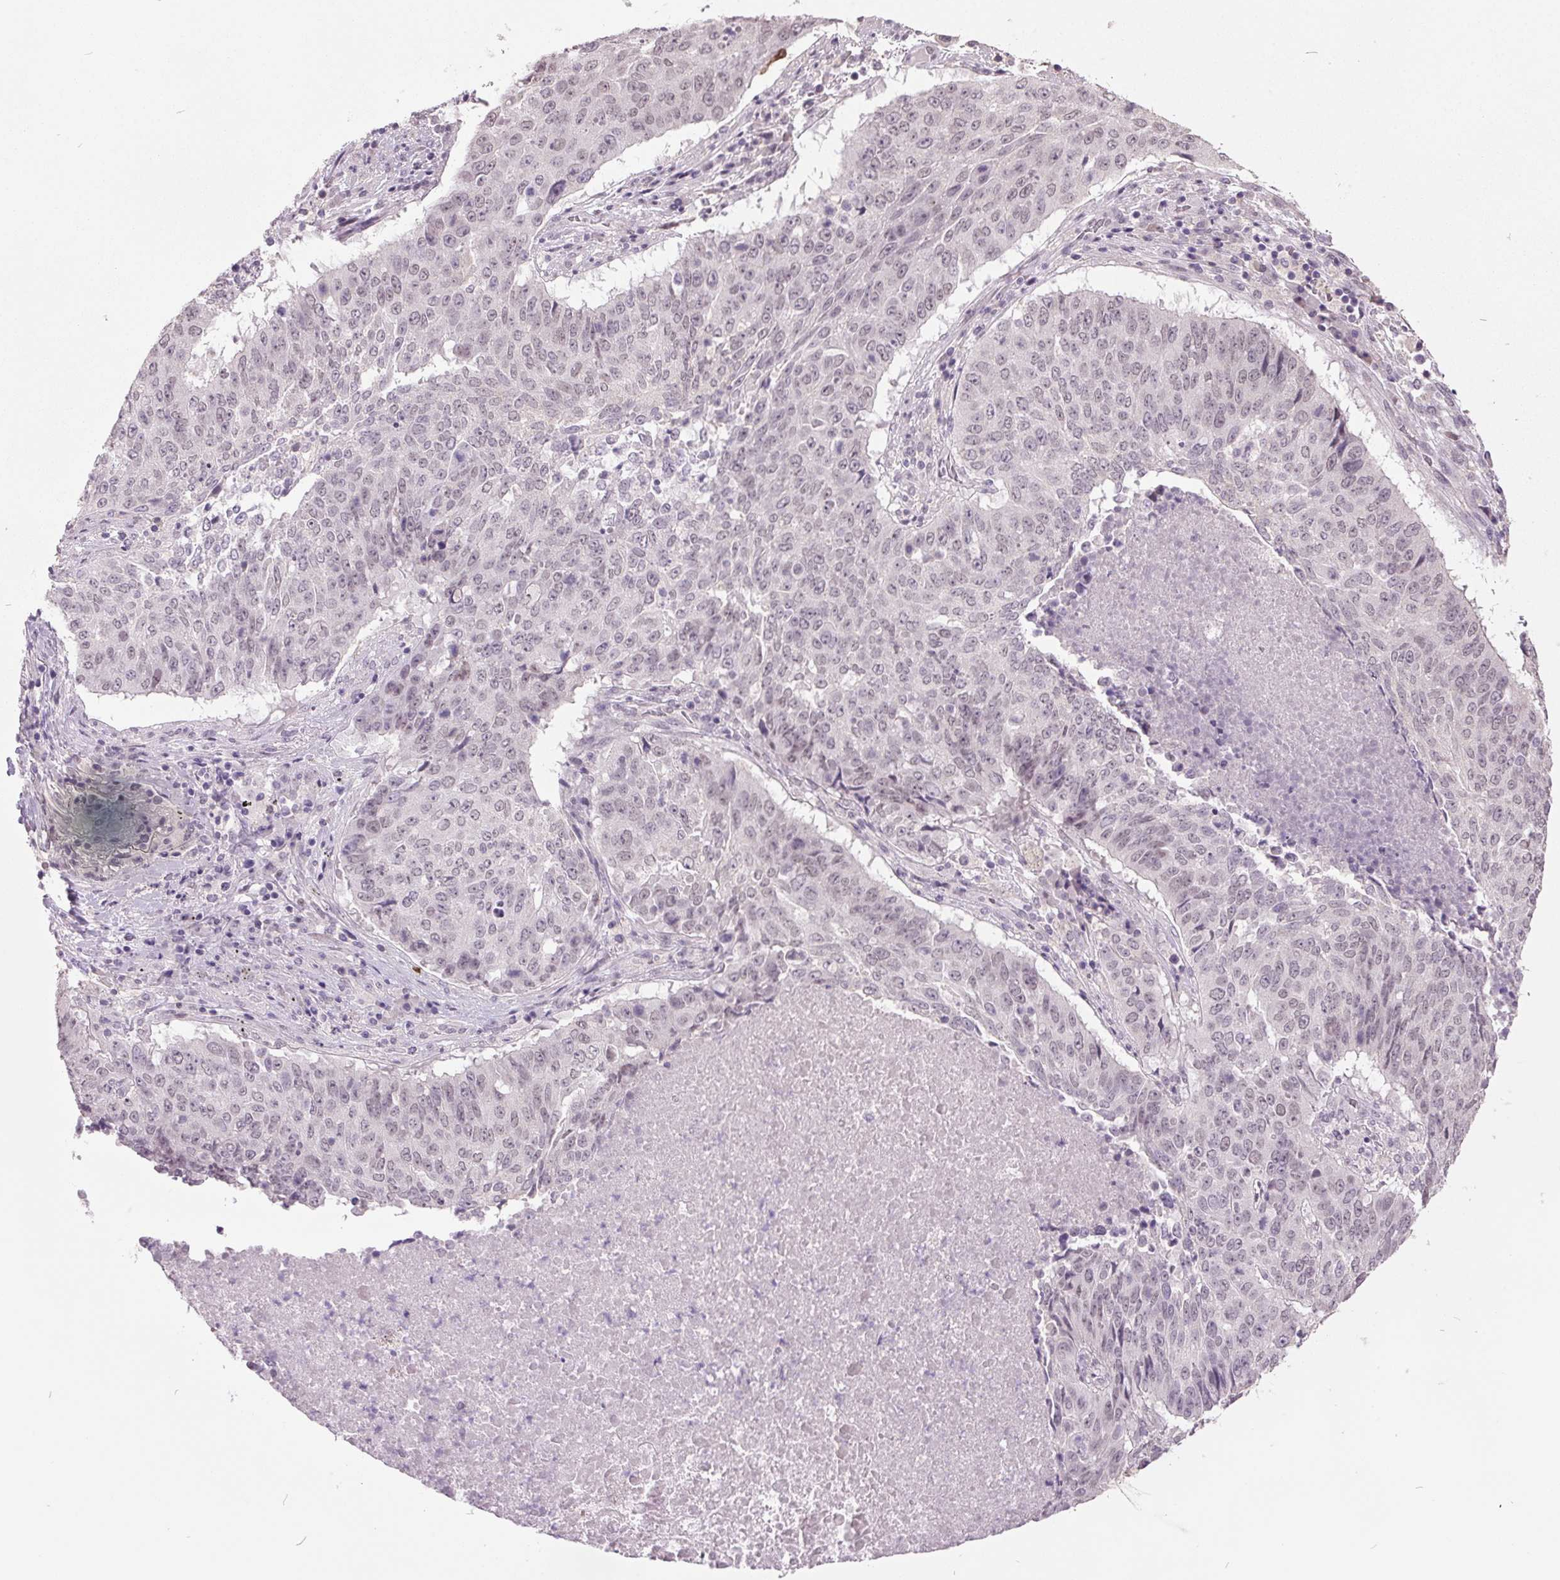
{"staining": {"intensity": "weak", "quantity": "25%-75%", "location": "nuclear"}, "tissue": "lung cancer", "cell_type": "Tumor cells", "image_type": "cancer", "snomed": [{"axis": "morphology", "description": "Normal tissue, NOS"}, {"axis": "morphology", "description": "Squamous cell carcinoma, NOS"}, {"axis": "topography", "description": "Bronchus"}, {"axis": "topography", "description": "Lung"}], "caption": "Human lung cancer stained with a protein marker shows weak staining in tumor cells.", "gene": "C2orf16", "patient": {"sex": "male", "age": 64}}